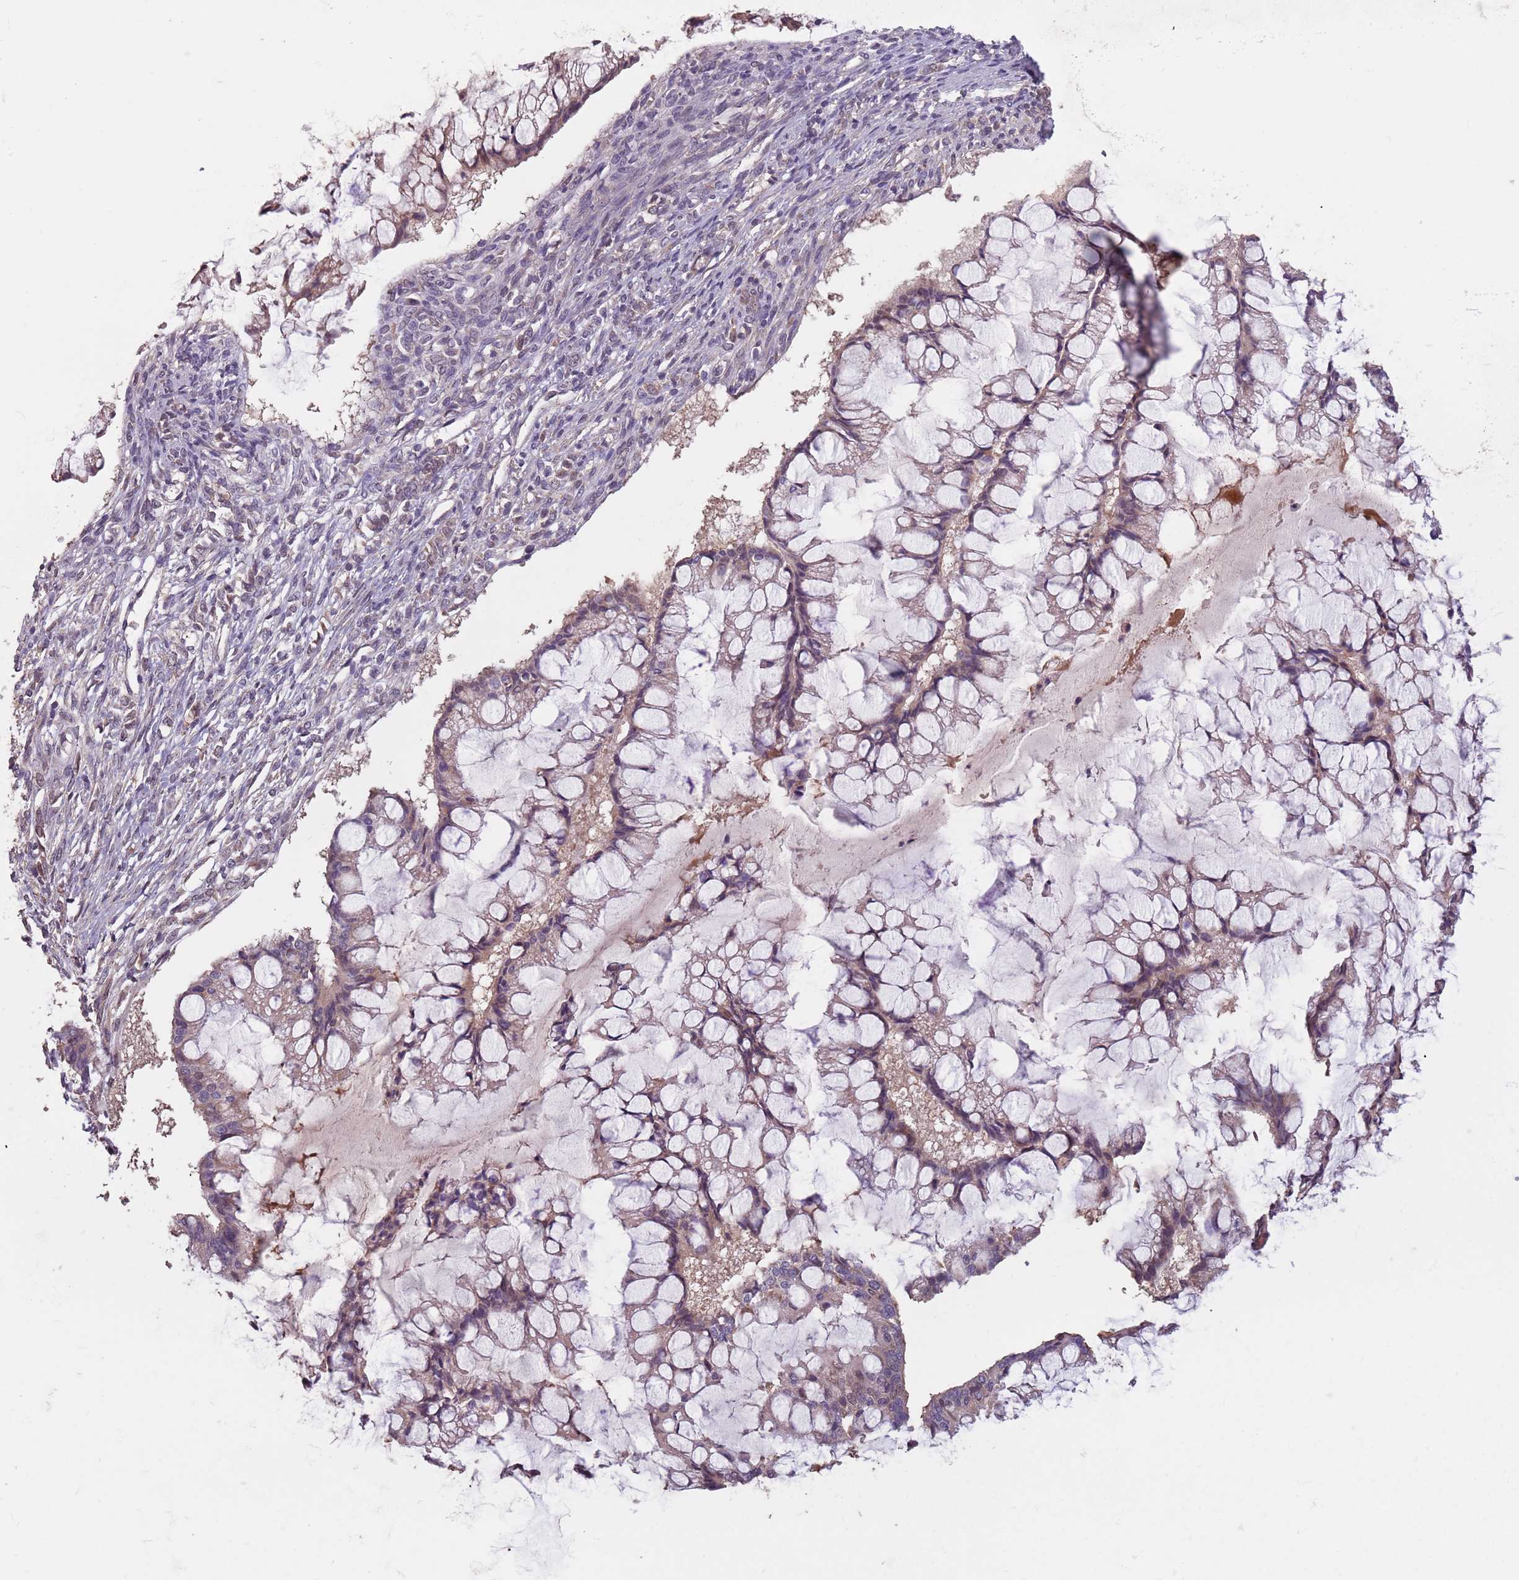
{"staining": {"intensity": "weak", "quantity": "25%-75%", "location": "cytoplasmic/membranous"}, "tissue": "ovarian cancer", "cell_type": "Tumor cells", "image_type": "cancer", "snomed": [{"axis": "morphology", "description": "Cystadenocarcinoma, mucinous, NOS"}, {"axis": "topography", "description": "Ovary"}], "caption": "Tumor cells demonstrate weak cytoplasmic/membranous staining in about 25%-75% of cells in ovarian cancer (mucinous cystadenocarcinoma). (Stains: DAB (3,3'-diaminobenzidine) in brown, nuclei in blue, Microscopy: brightfield microscopy at high magnification).", "gene": "MBD3L1", "patient": {"sex": "female", "age": 73}}